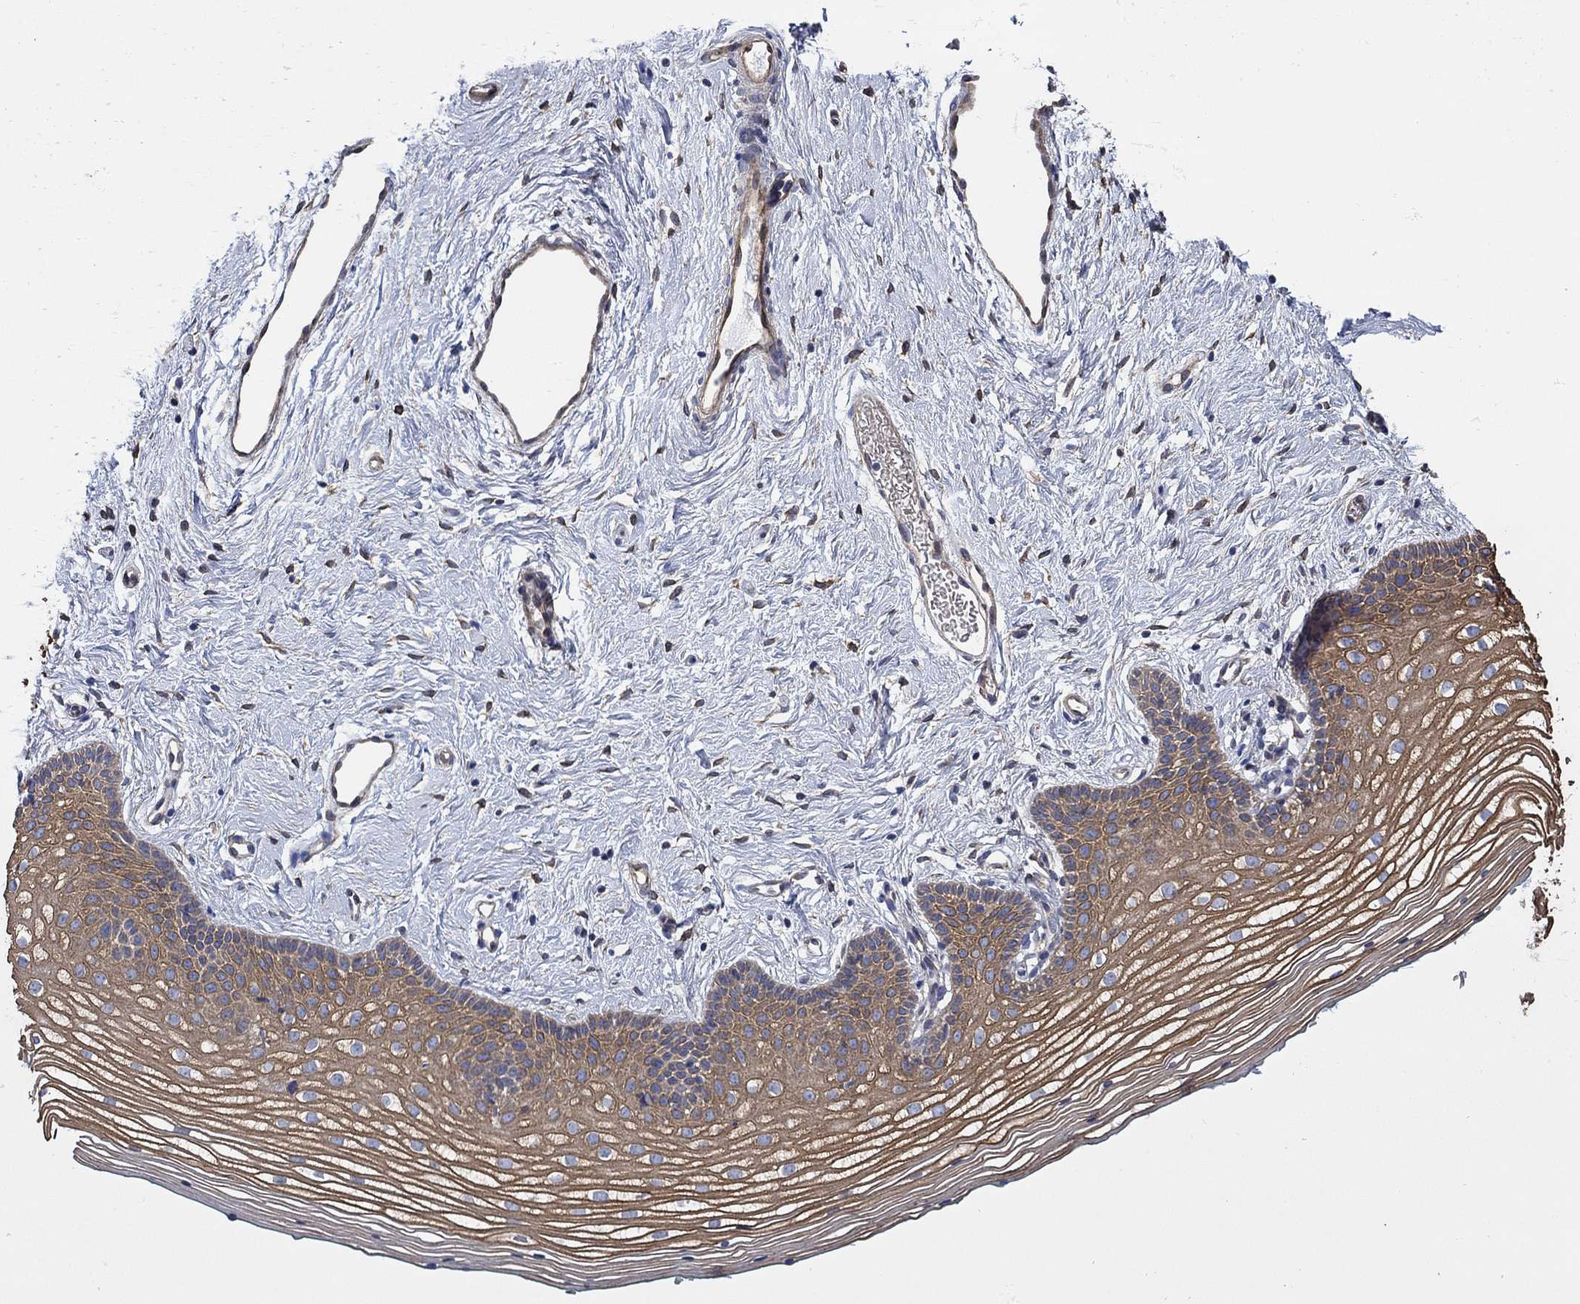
{"staining": {"intensity": "moderate", "quantity": ">75%", "location": "cytoplasmic/membranous"}, "tissue": "vagina", "cell_type": "Squamous epithelial cells", "image_type": "normal", "snomed": [{"axis": "morphology", "description": "Normal tissue, NOS"}, {"axis": "topography", "description": "Vagina"}], "caption": "Immunohistochemical staining of benign vagina shows >75% levels of moderate cytoplasmic/membranous protein positivity in about >75% of squamous epithelial cells.", "gene": "FMN1", "patient": {"sex": "female", "age": 36}}